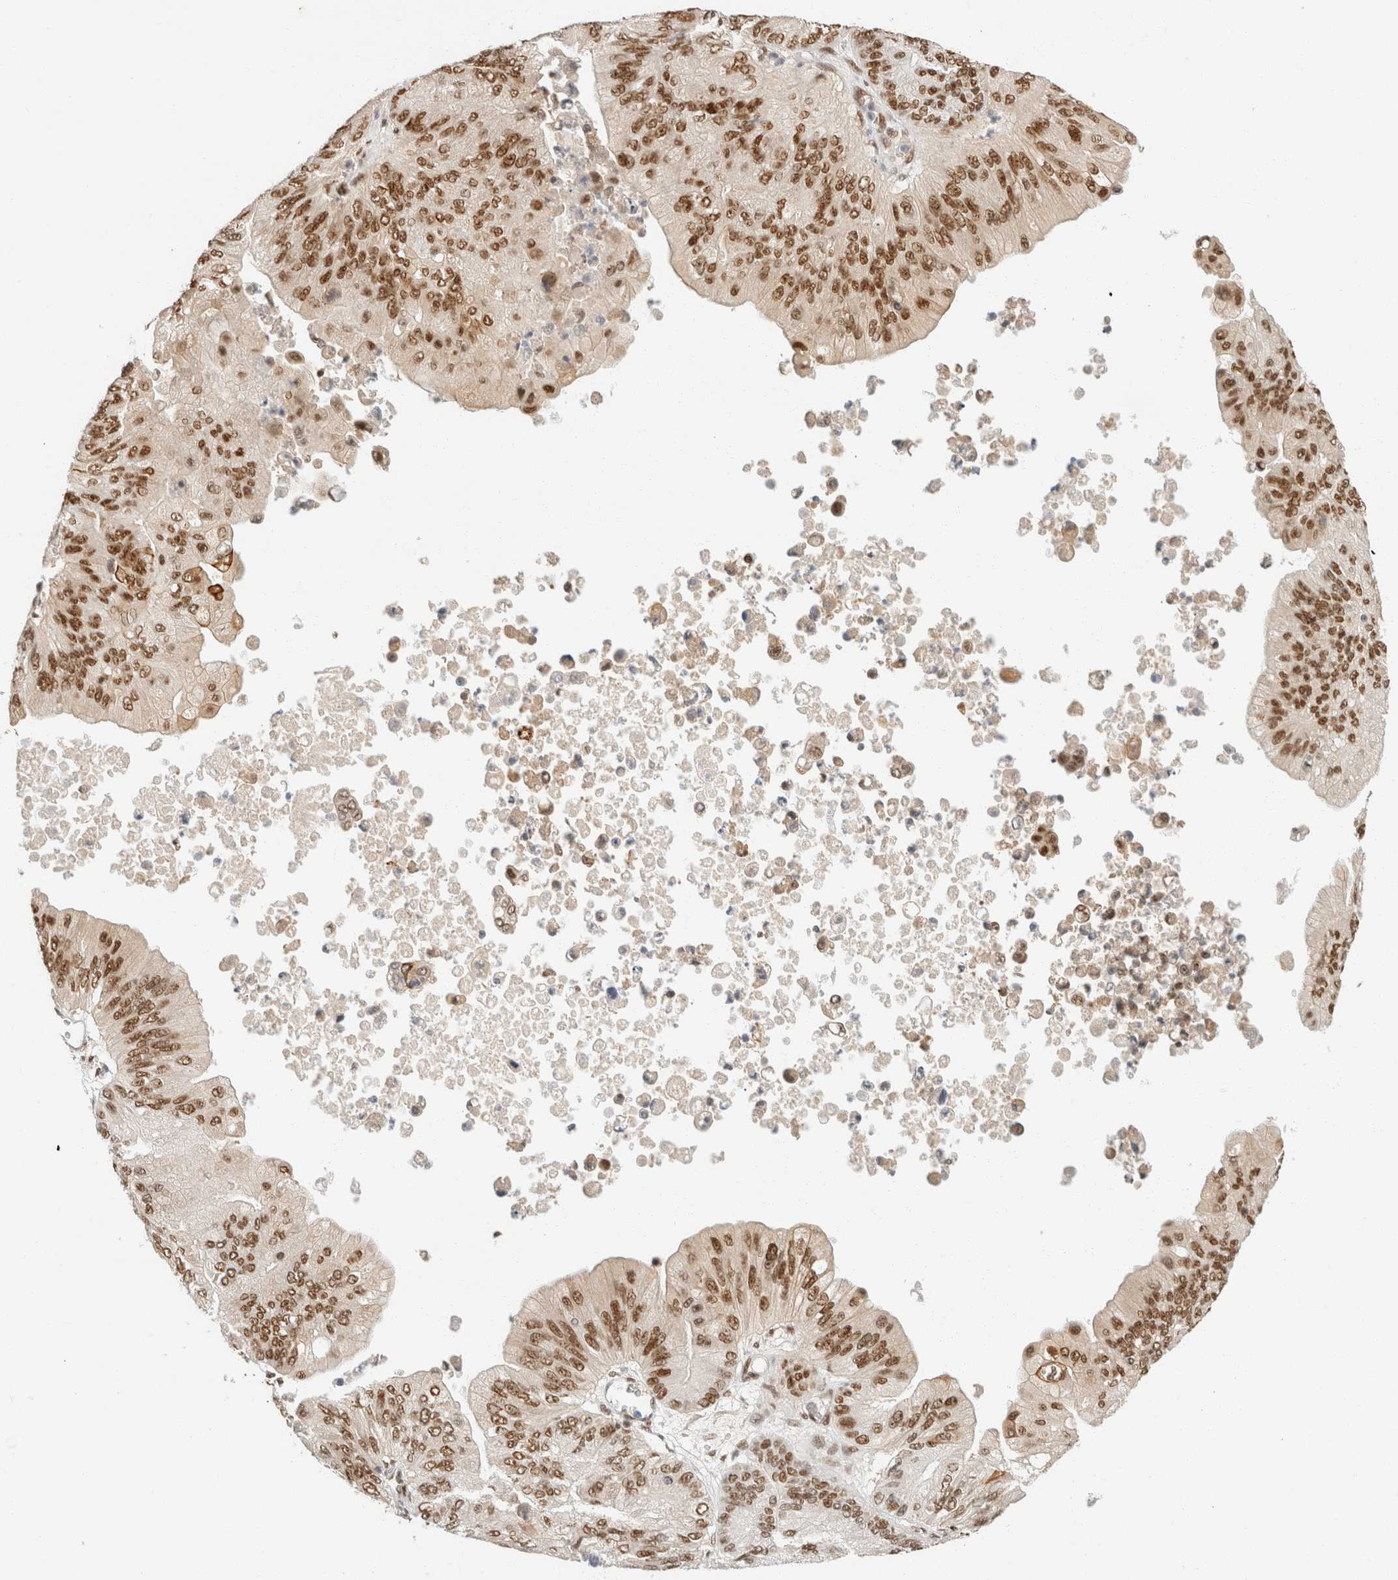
{"staining": {"intensity": "strong", "quantity": ">75%", "location": "nuclear"}, "tissue": "ovarian cancer", "cell_type": "Tumor cells", "image_type": "cancer", "snomed": [{"axis": "morphology", "description": "Cystadenocarcinoma, mucinous, NOS"}, {"axis": "topography", "description": "Ovary"}], "caption": "DAB immunohistochemical staining of mucinous cystadenocarcinoma (ovarian) reveals strong nuclear protein positivity in approximately >75% of tumor cells.", "gene": "ZNF768", "patient": {"sex": "female", "age": 61}}